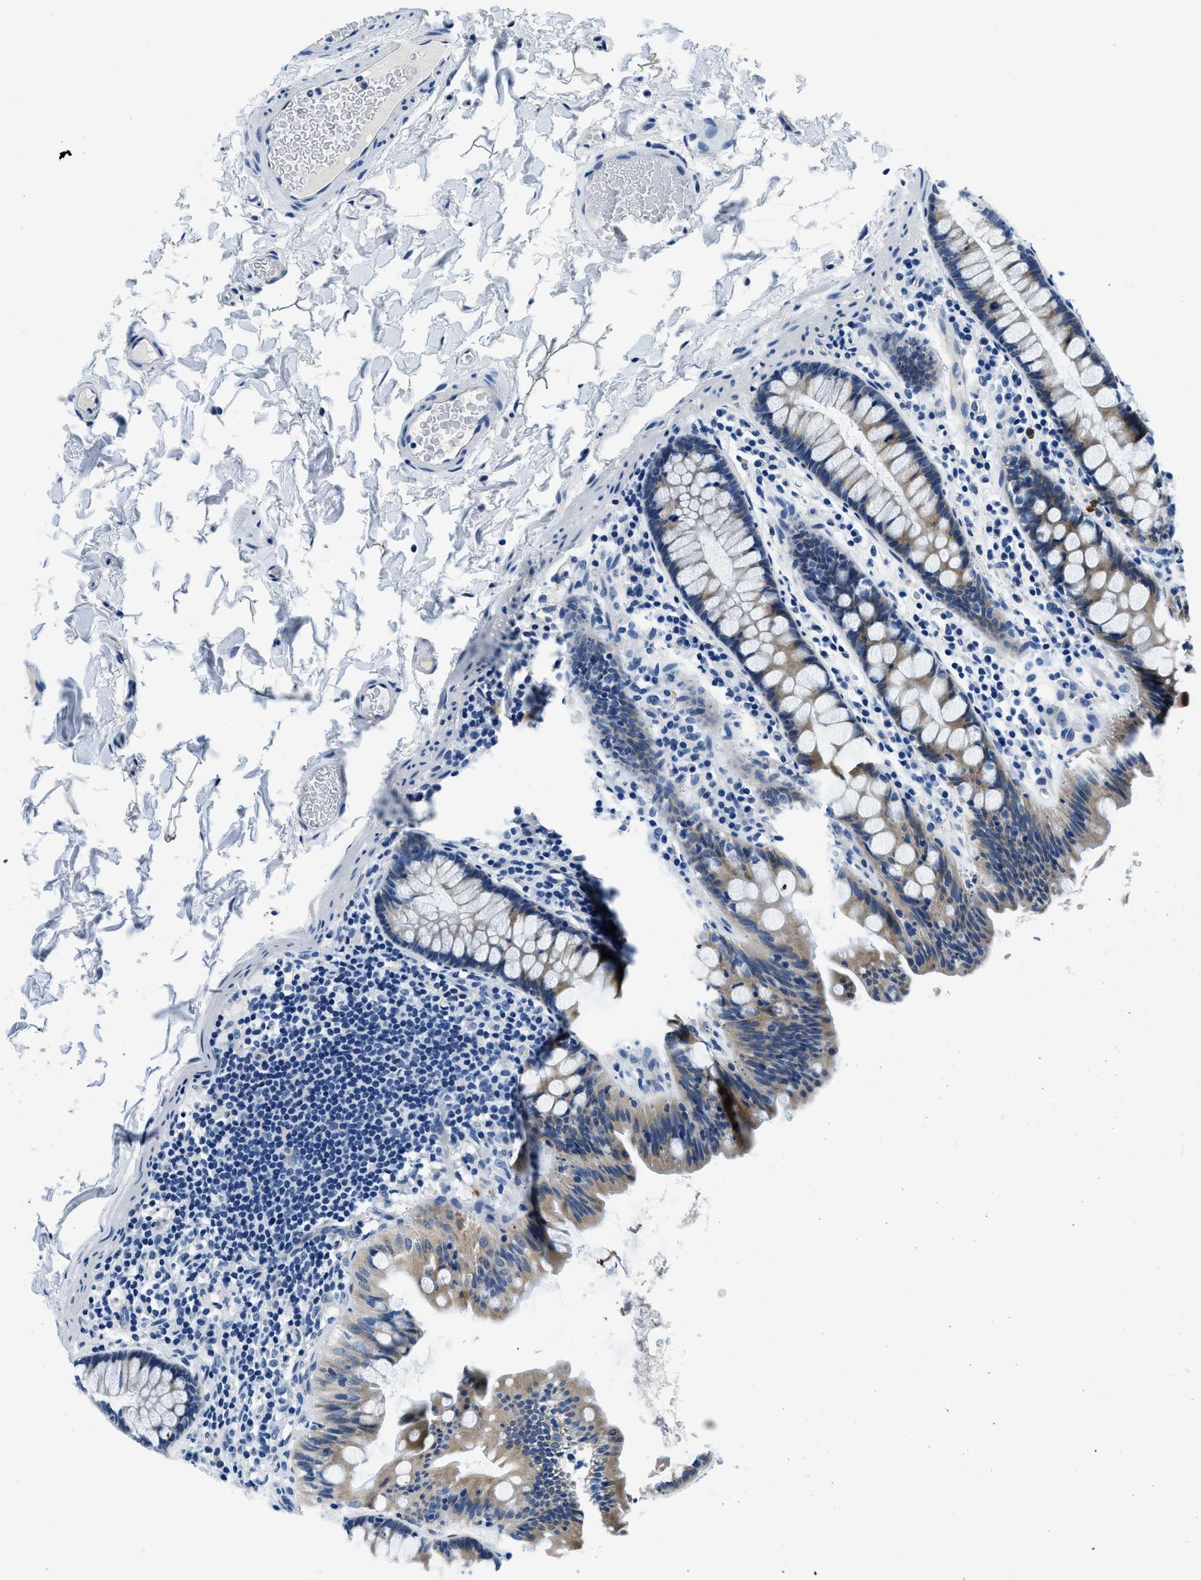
{"staining": {"intensity": "negative", "quantity": "none", "location": "none"}, "tissue": "colon", "cell_type": "Endothelial cells", "image_type": "normal", "snomed": [{"axis": "morphology", "description": "Normal tissue, NOS"}, {"axis": "topography", "description": "Colon"}], "caption": "The histopathology image shows no significant expression in endothelial cells of colon. (DAB (3,3'-diaminobenzidine) IHC with hematoxylin counter stain).", "gene": "UBAC2", "patient": {"sex": "female", "age": 80}}